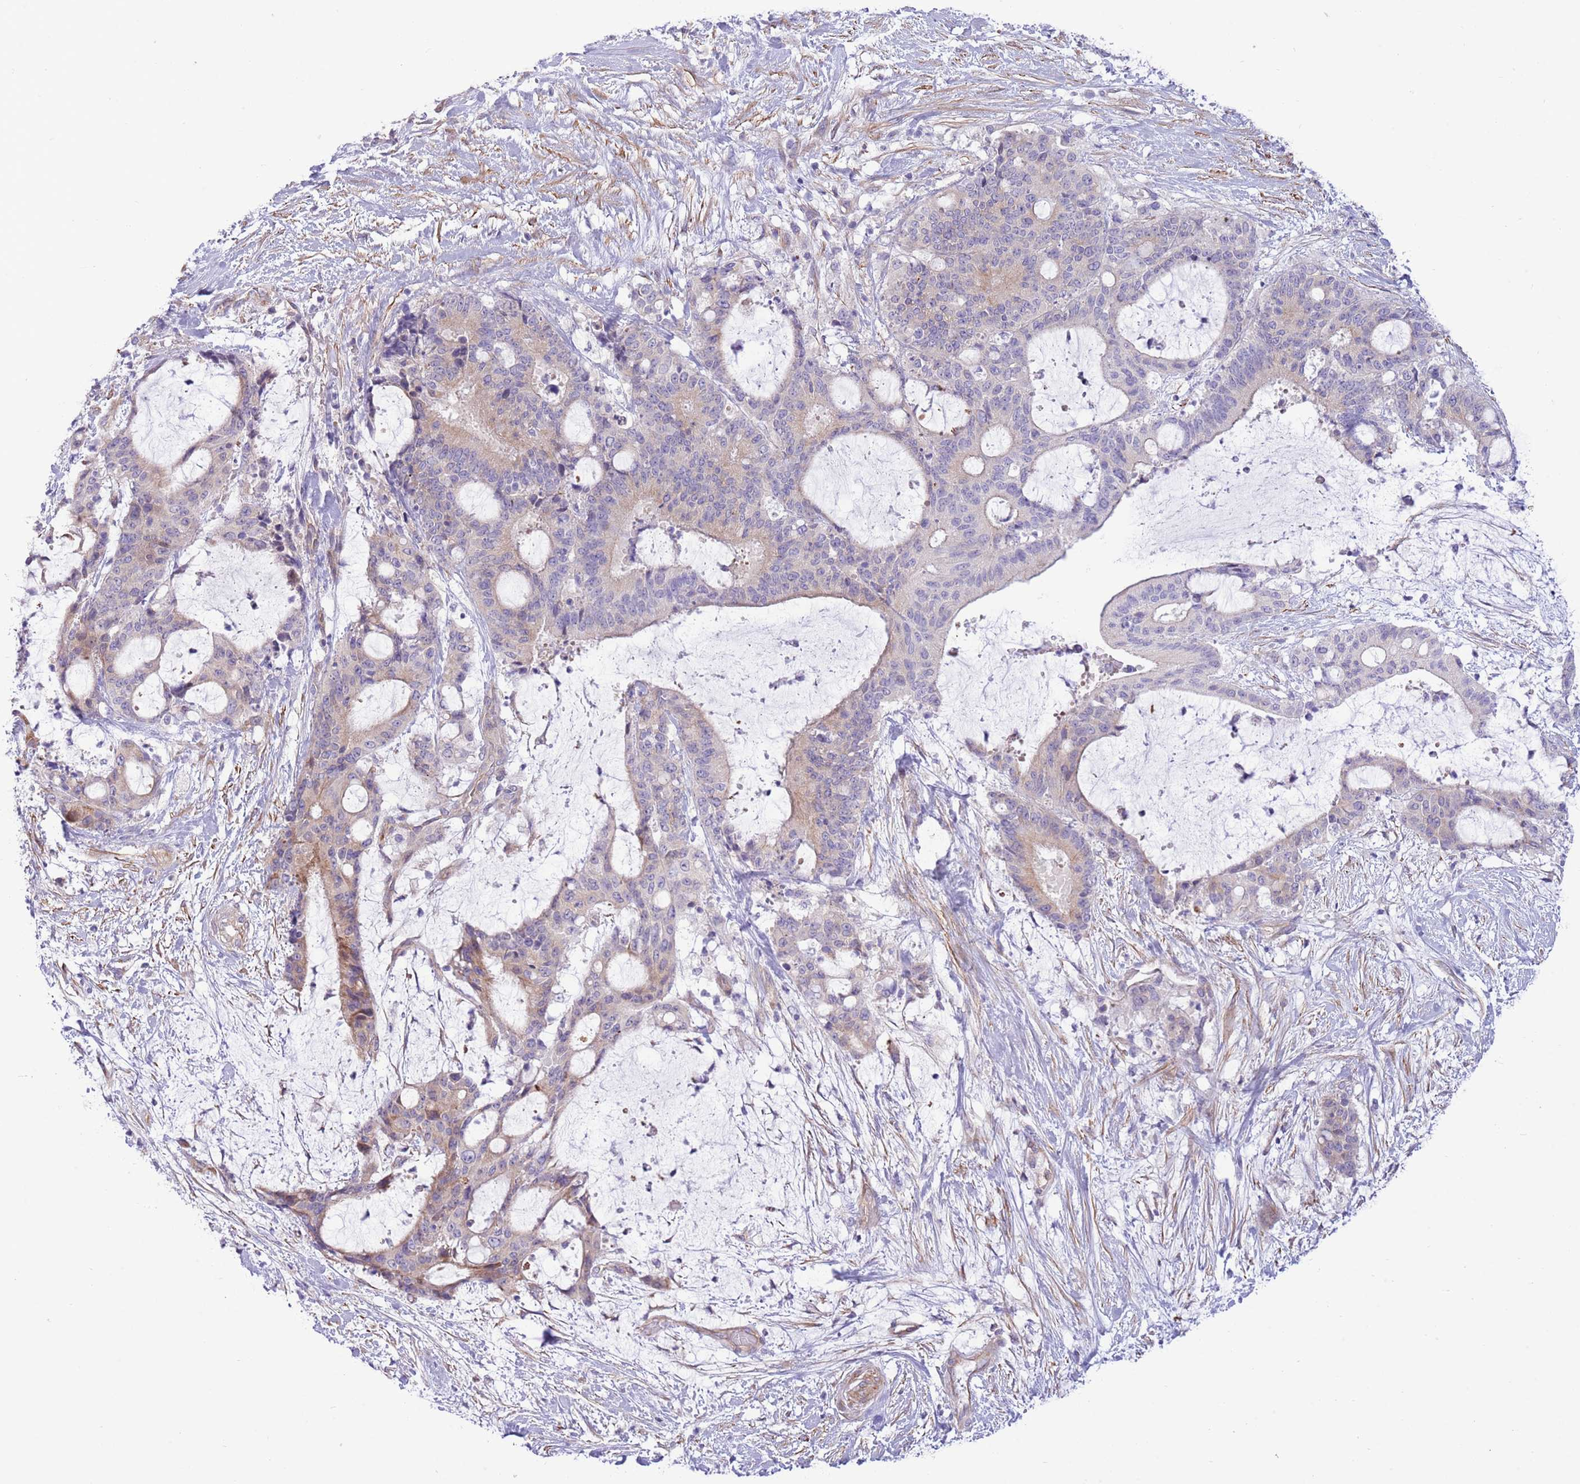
{"staining": {"intensity": "weak", "quantity": "25%-75%", "location": "cytoplasmic/membranous"}, "tissue": "liver cancer", "cell_type": "Tumor cells", "image_type": "cancer", "snomed": [{"axis": "morphology", "description": "Normal tissue, NOS"}, {"axis": "morphology", "description": "Cholangiocarcinoma"}, {"axis": "topography", "description": "Liver"}, {"axis": "topography", "description": "Peripheral nerve tissue"}], "caption": "High-power microscopy captured an IHC image of liver cancer, revealing weak cytoplasmic/membranous expression in about 25%-75% of tumor cells. Using DAB (brown) and hematoxylin (blue) stains, captured at high magnification using brightfield microscopy.", "gene": "ZC4H2", "patient": {"sex": "female", "age": 73}}